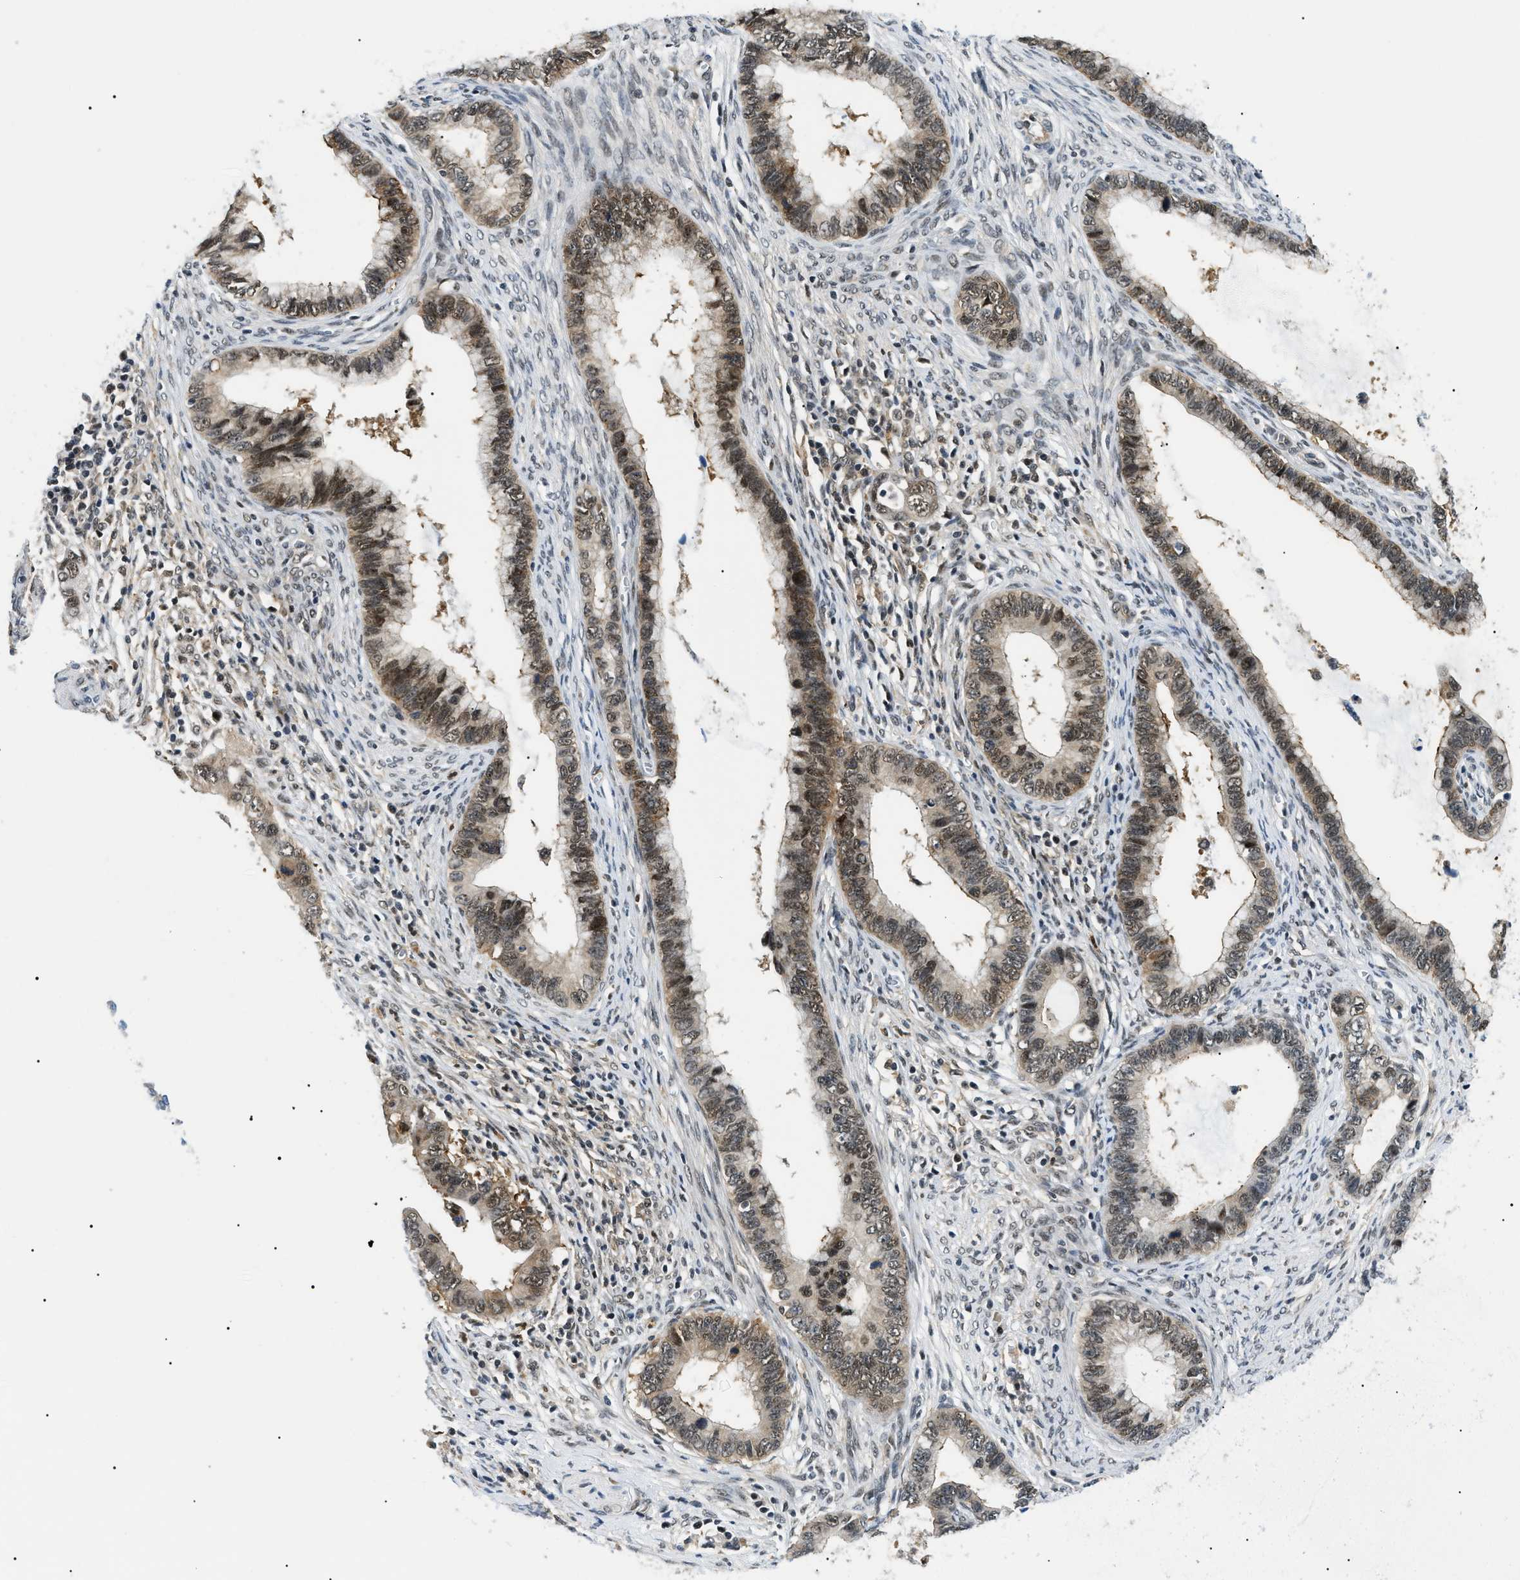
{"staining": {"intensity": "moderate", "quantity": ">75%", "location": "nuclear"}, "tissue": "cervical cancer", "cell_type": "Tumor cells", "image_type": "cancer", "snomed": [{"axis": "morphology", "description": "Adenocarcinoma, NOS"}, {"axis": "topography", "description": "Cervix"}], "caption": "Tumor cells show moderate nuclear positivity in approximately >75% of cells in cervical cancer (adenocarcinoma).", "gene": "RBM15", "patient": {"sex": "female", "age": 44}}